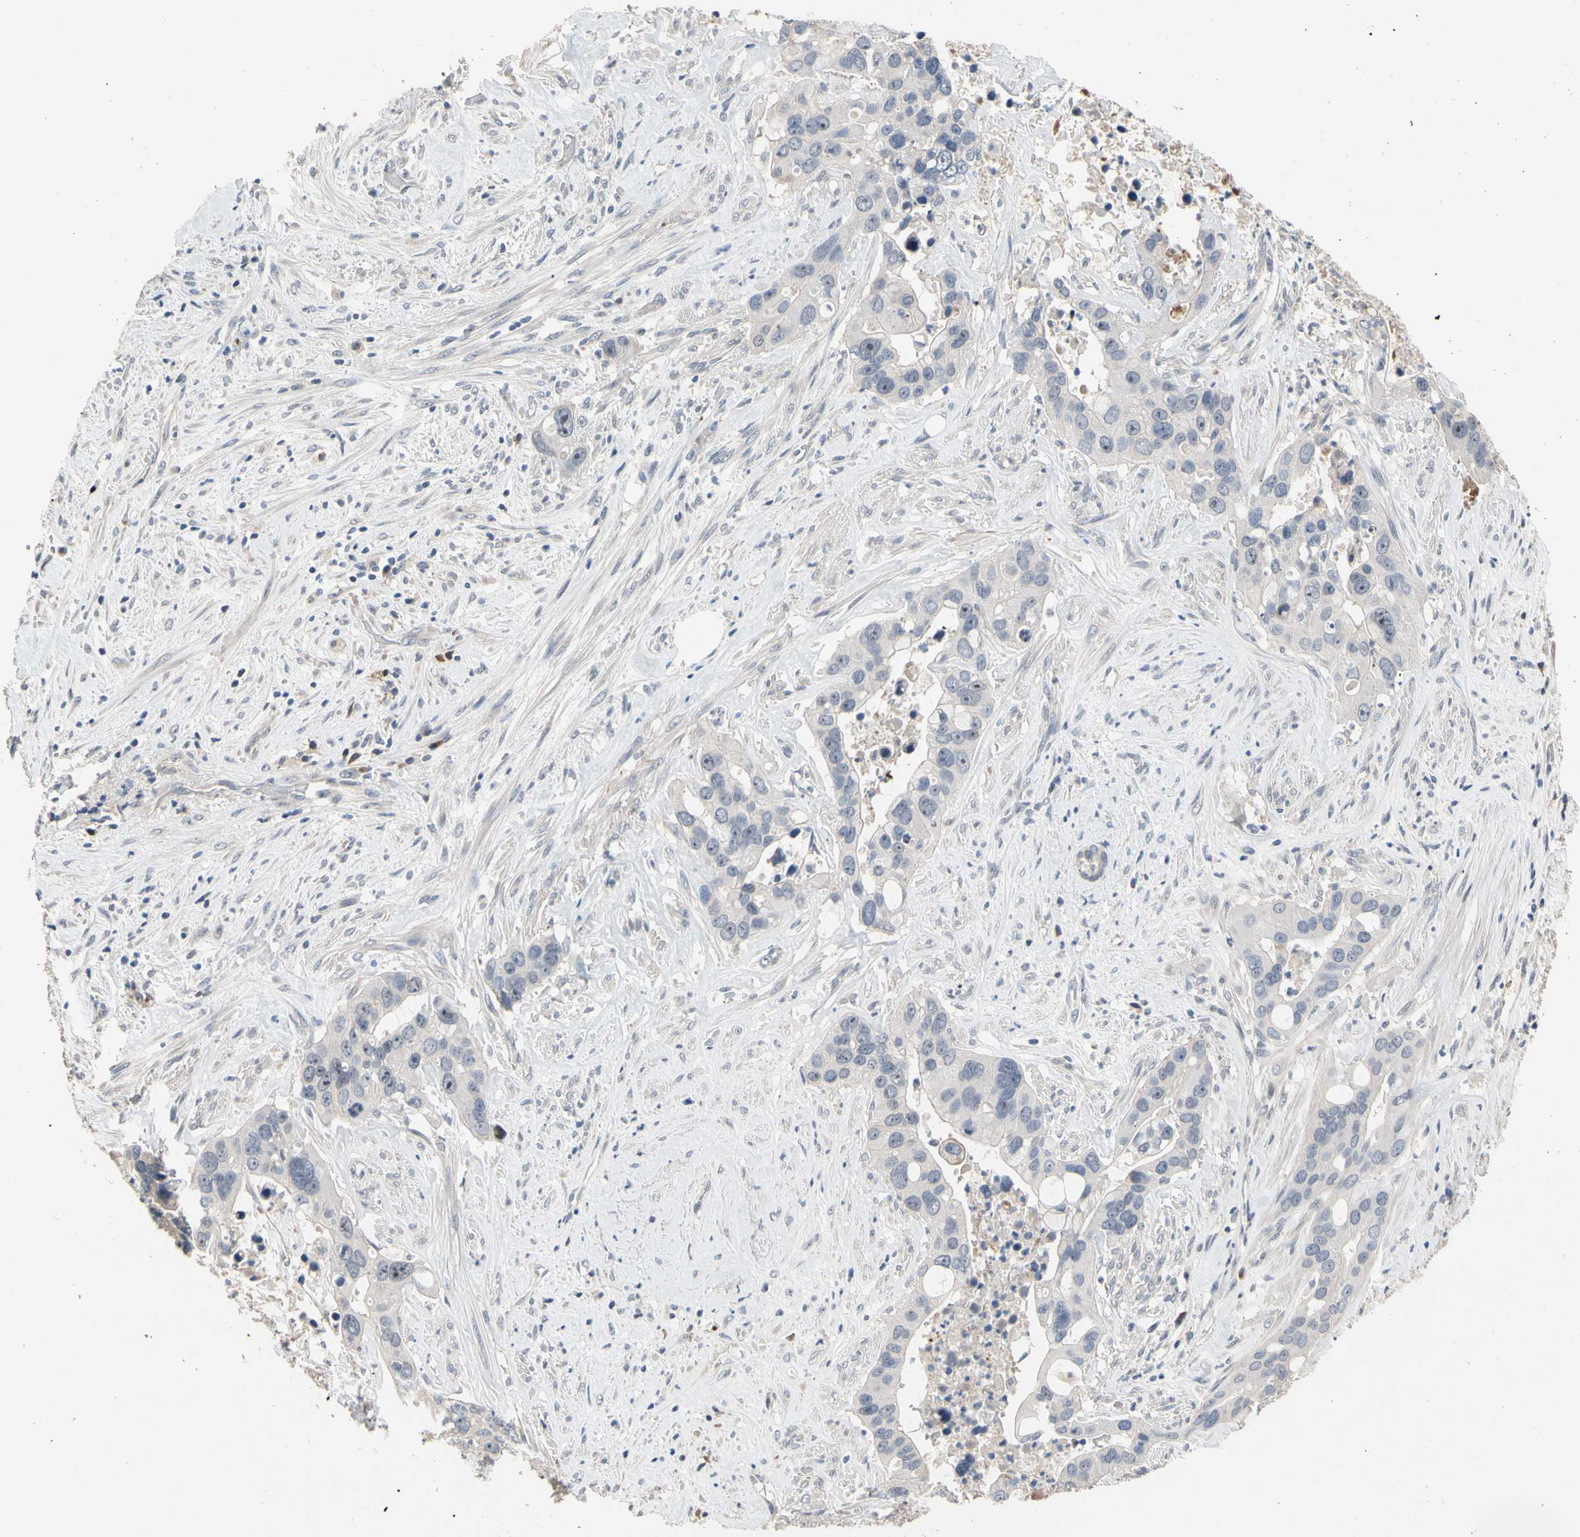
{"staining": {"intensity": "negative", "quantity": "none", "location": "none"}, "tissue": "liver cancer", "cell_type": "Tumor cells", "image_type": "cancer", "snomed": [{"axis": "morphology", "description": "Cholangiocarcinoma"}, {"axis": "topography", "description": "Liver"}], "caption": "This photomicrograph is of liver cancer stained with immunohistochemistry to label a protein in brown with the nuclei are counter-stained blue. There is no staining in tumor cells.", "gene": "HMGCR", "patient": {"sex": "female", "age": 65}}